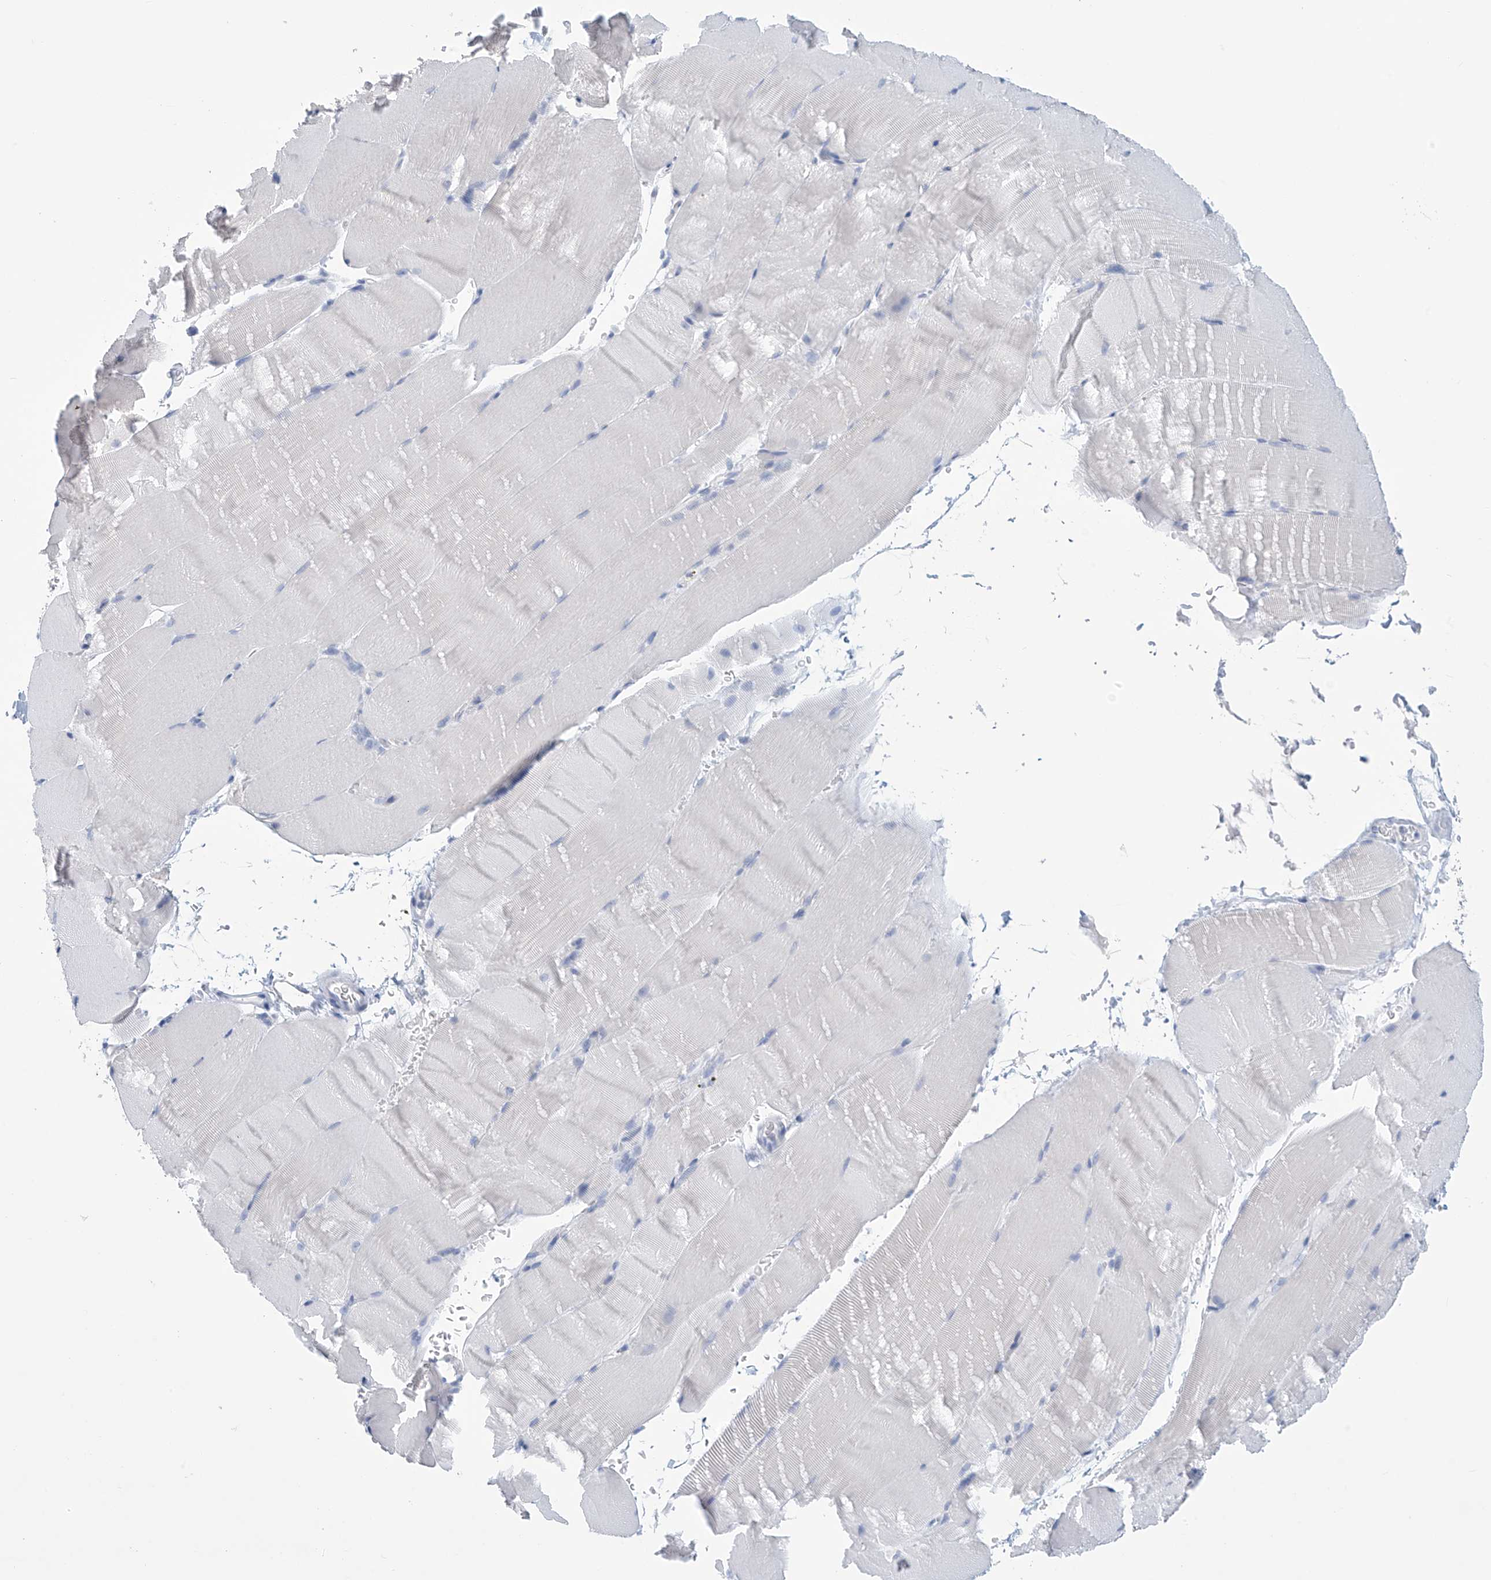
{"staining": {"intensity": "negative", "quantity": "none", "location": "none"}, "tissue": "skeletal muscle", "cell_type": "Myocytes", "image_type": "normal", "snomed": [{"axis": "morphology", "description": "Normal tissue, NOS"}, {"axis": "topography", "description": "Skeletal muscle"}, {"axis": "topography", "description": "Parathyroid gland"}], "caption": "Image shows no protein expression in myocytes of unremarkable skeletal muscle. The staining was performed using DAB (3,3'-diaminobenzidine) to visualize the protein expression in brown, while the nuclei were stained in blue with hematoxylin (Magnification: 20x).", "gene": "DSP", "patient": {"sex": "female", "age": 37}}